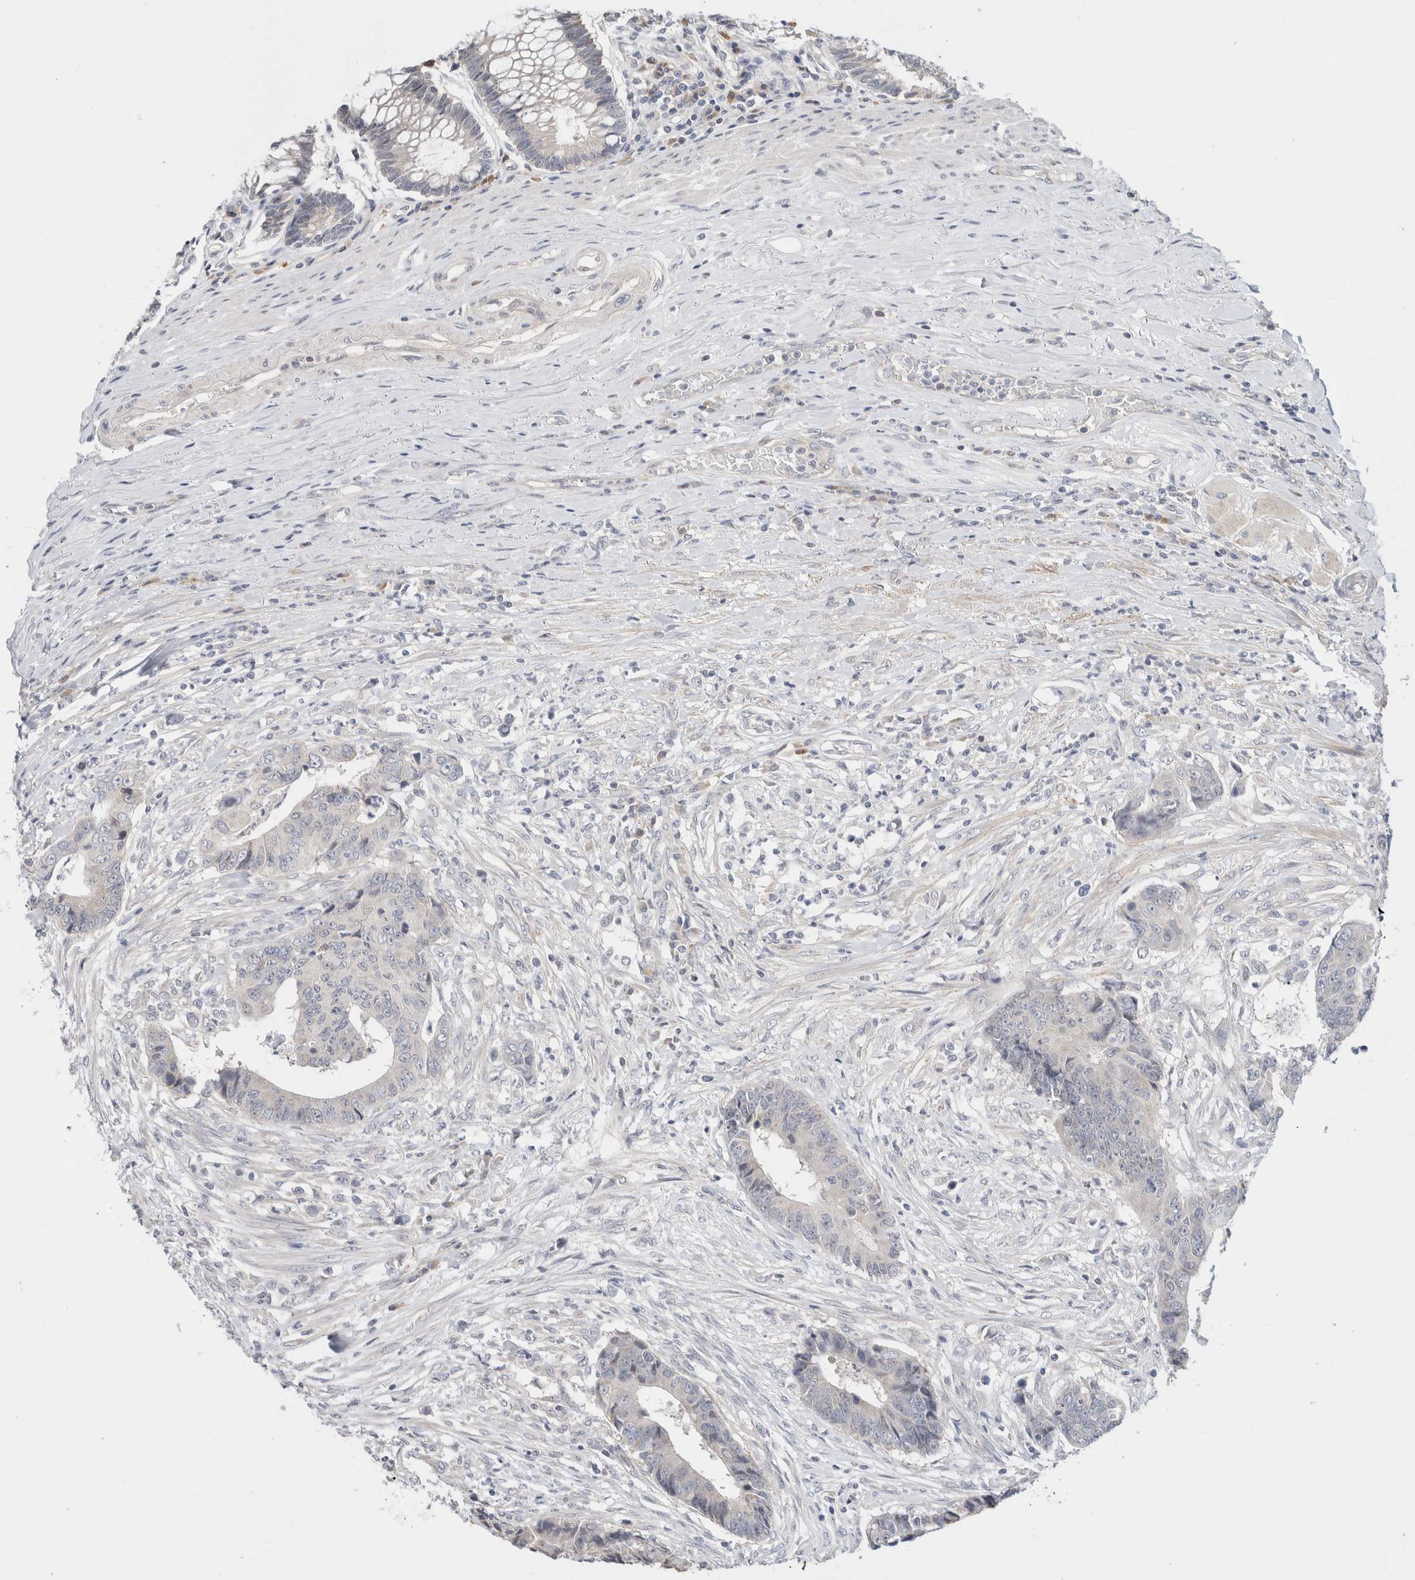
{"staining": {"intensity": "negative", "quantity": "none", "location": "none"}, "tissue": "colorectal cancer", "cell_type": "Tumor cells", "image_type": "cancer", "snomed": [{"axis": "morphology", "description": "Adenocarcinoma, NOS"}, {"axis": "topography", "description": "Rectum"}], "caption": "Immunohistochemistry of human colorectal cancer exhibits no staining in tumor cells.", "gene": "SPRTN", "patient": {"sex": "male", "age": 84}}